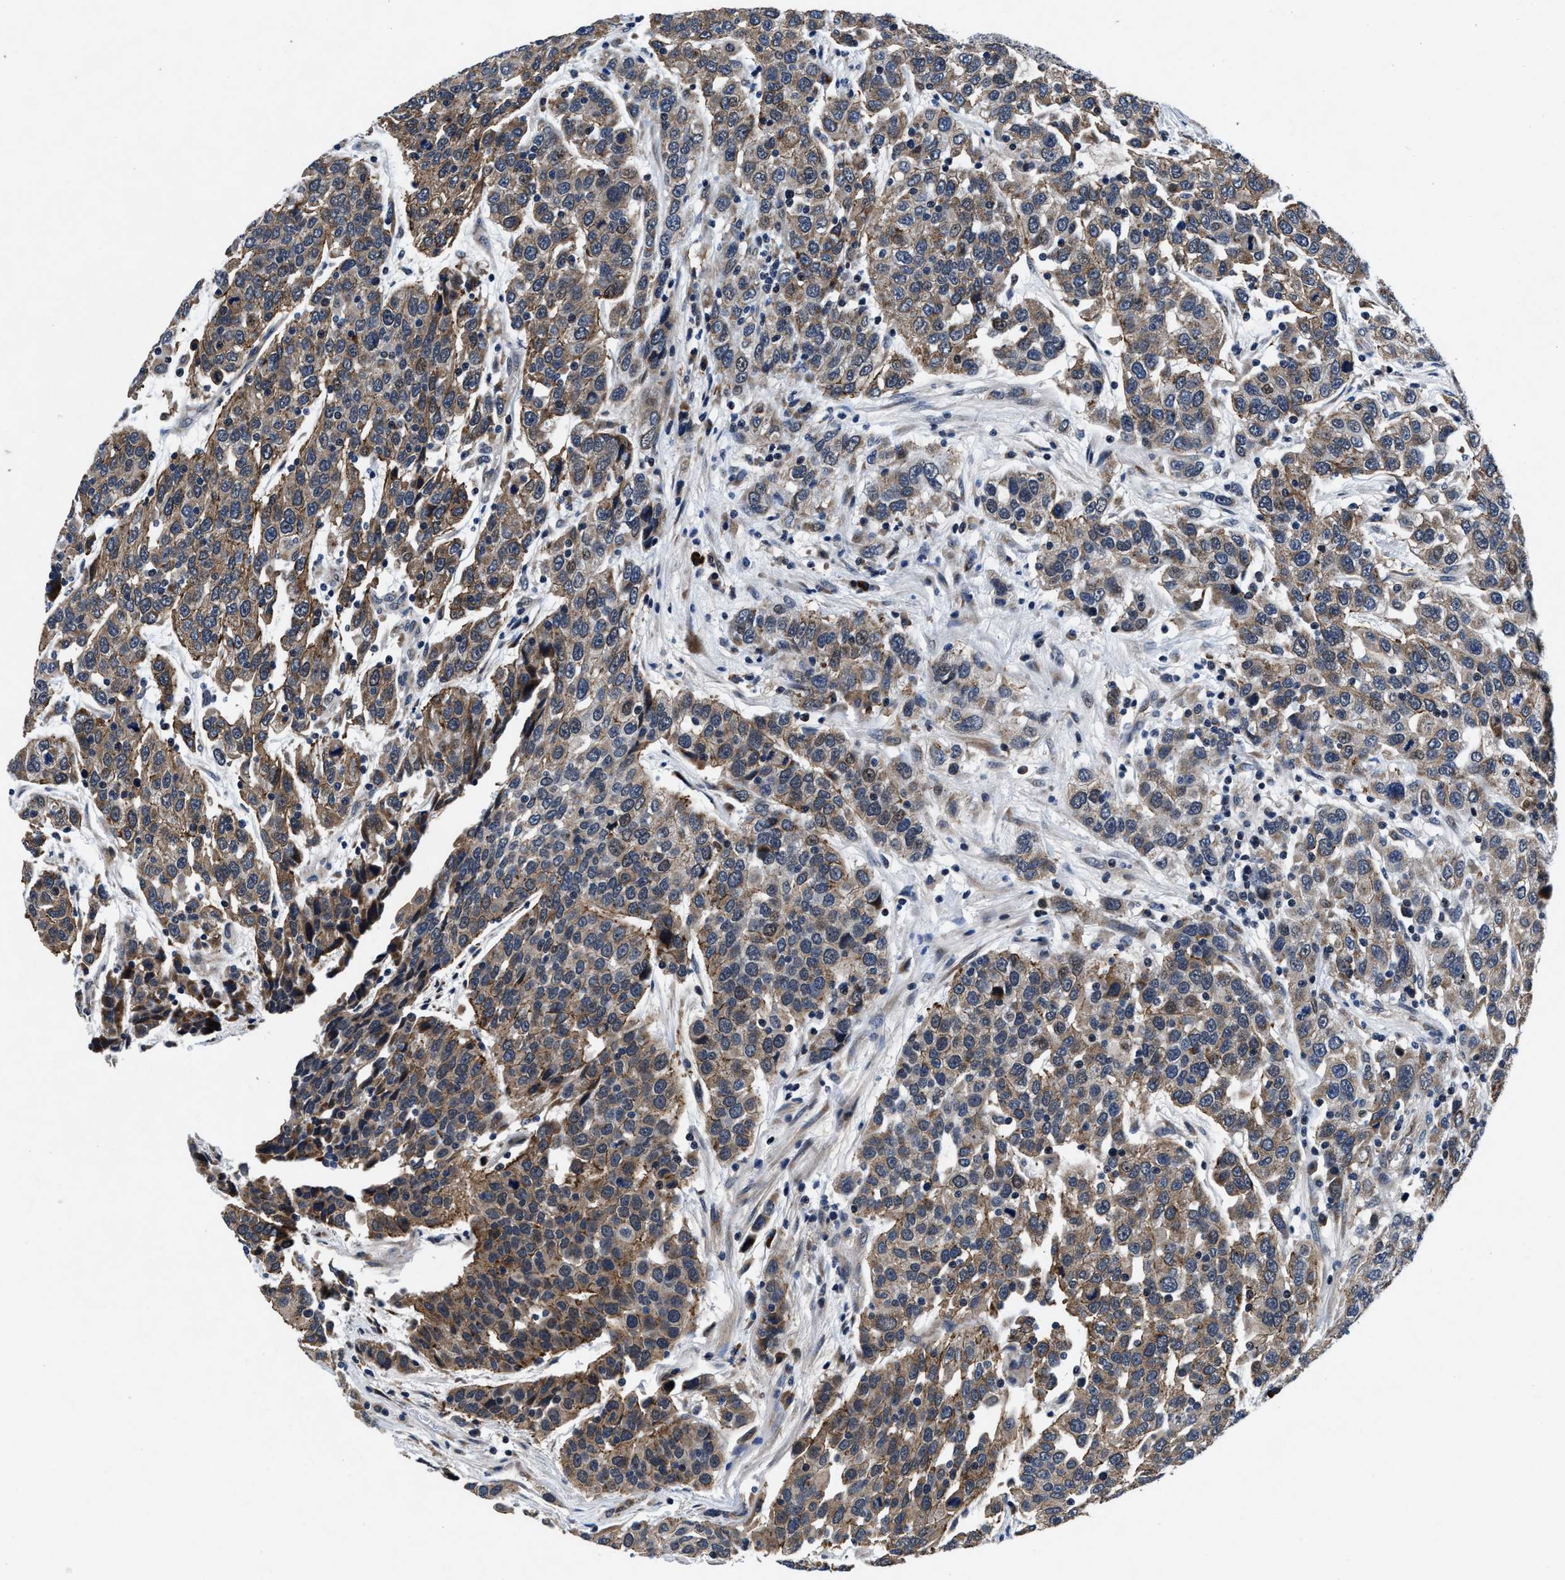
{"staining": {"intensity": "moderate", "quantity": "25%-75%", "location": "cytoplasmic/membranous"}, "tissue": "urothelial cancer", "cell_type": "Tumor cells", "image_type": "cancer", "snomed": [{"axis": "morphology", "description": "Urothelial carcinoma, High grade"}, {"axis": "topography", "description": "Urinary bladder"}], "caption": "Urothelial cancer stained with a protein marker reveals moderate staining in tumor cells.", "gene": "TMEM53", "patient": {"sex": "female", "age": 80}}